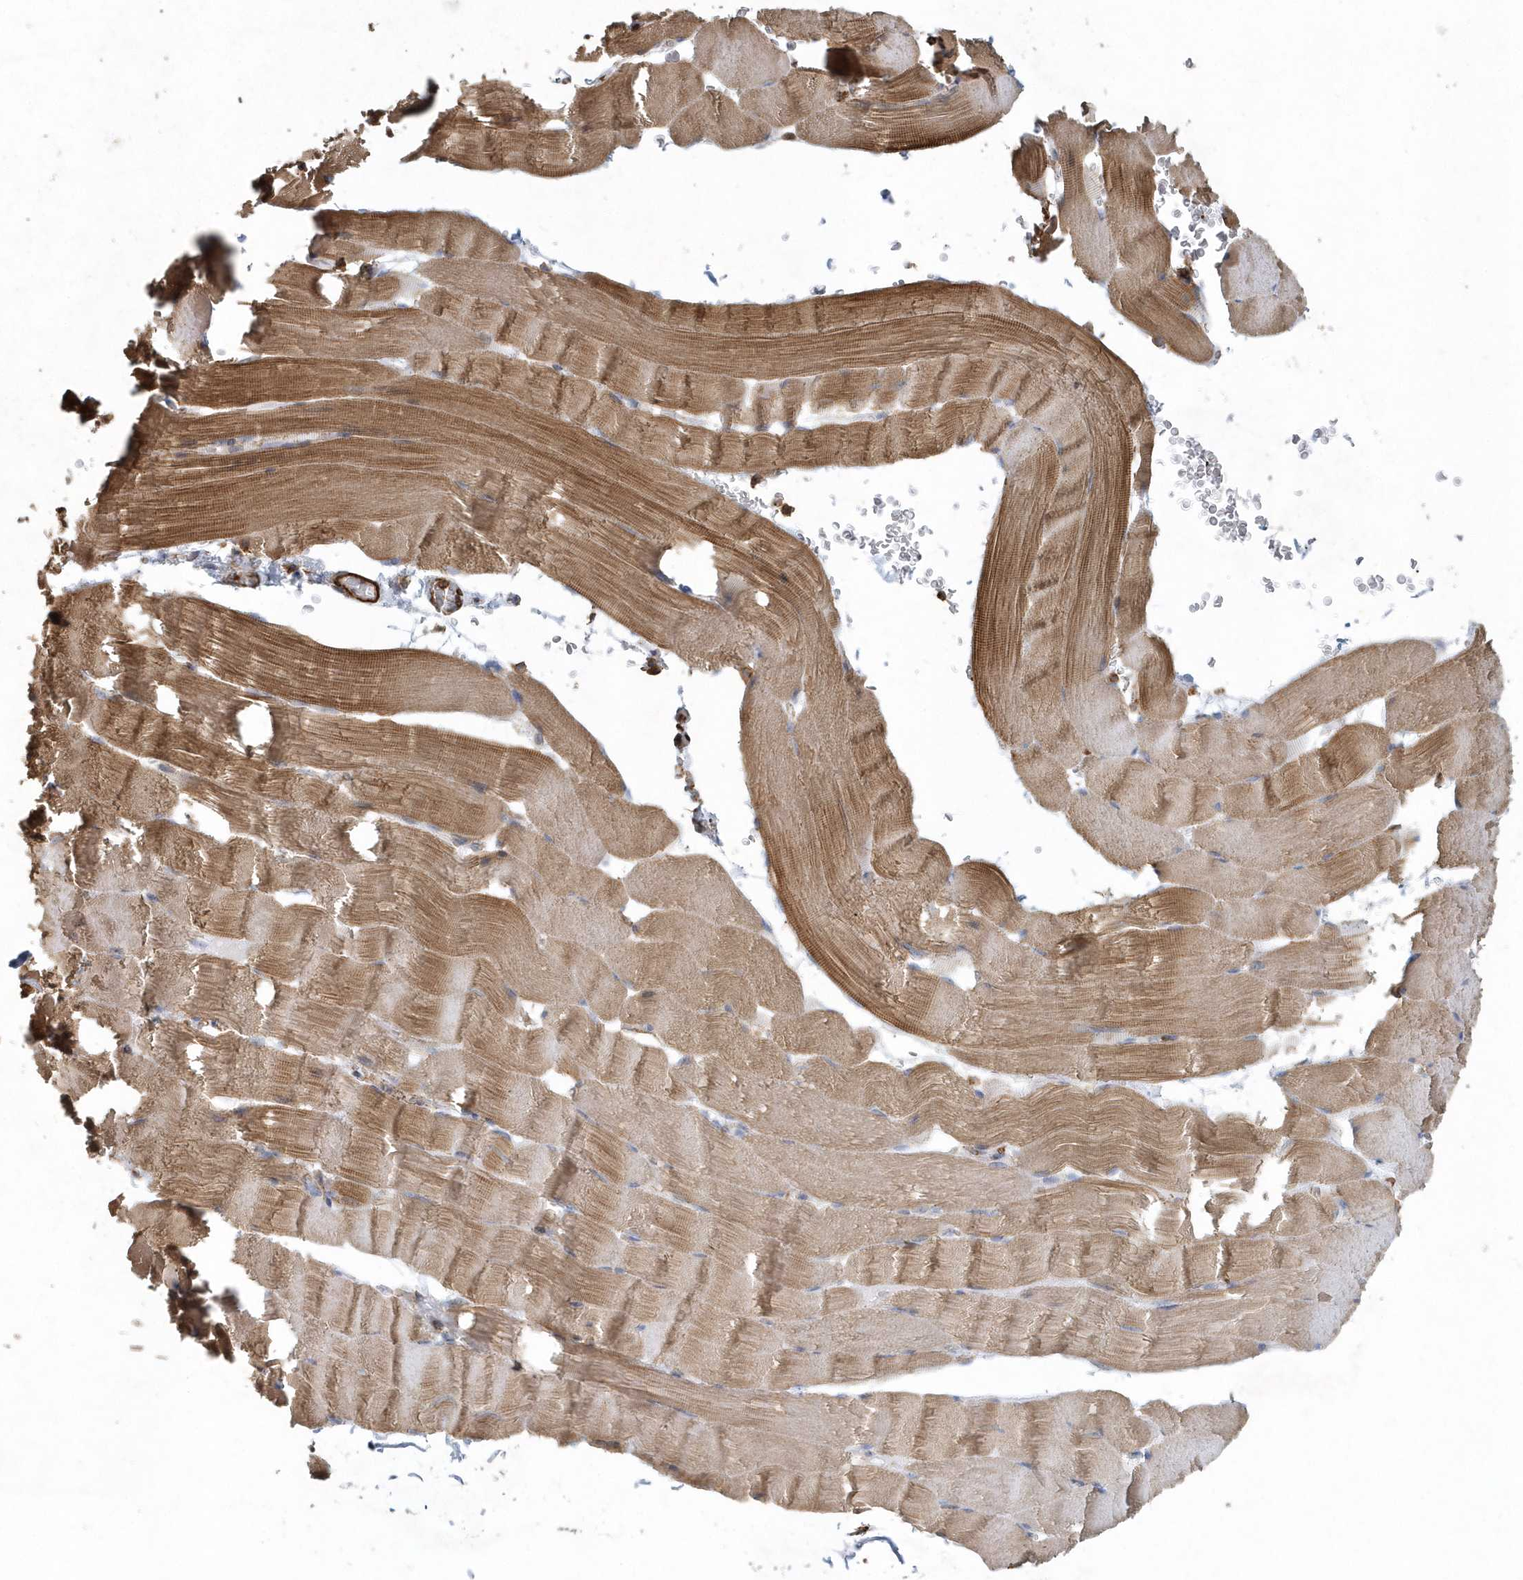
{"staining": {"intensity": "moderate", "quantity": ">75%", "location": "cytoplasmic/membranous"}, "tissue": "skeletal muscle", "cell_type": "Myocytes", "image_type": "normal", "snomed": [{"axis": "morphology", "description": "Normal tissue, NOS"}, {"axis": "topography", "description": "Skeletal muscle"}], "caption": "Immunohistochemistry micrograph of unremarkable skeletal muscle stained for a protein (brown), which exhibits medium levels of moderate cytoplasmic/membranous positivity in approximately >75% of myocytes.", "gene": "MMUT", "patient": {"sex": "male", "age": 62}}